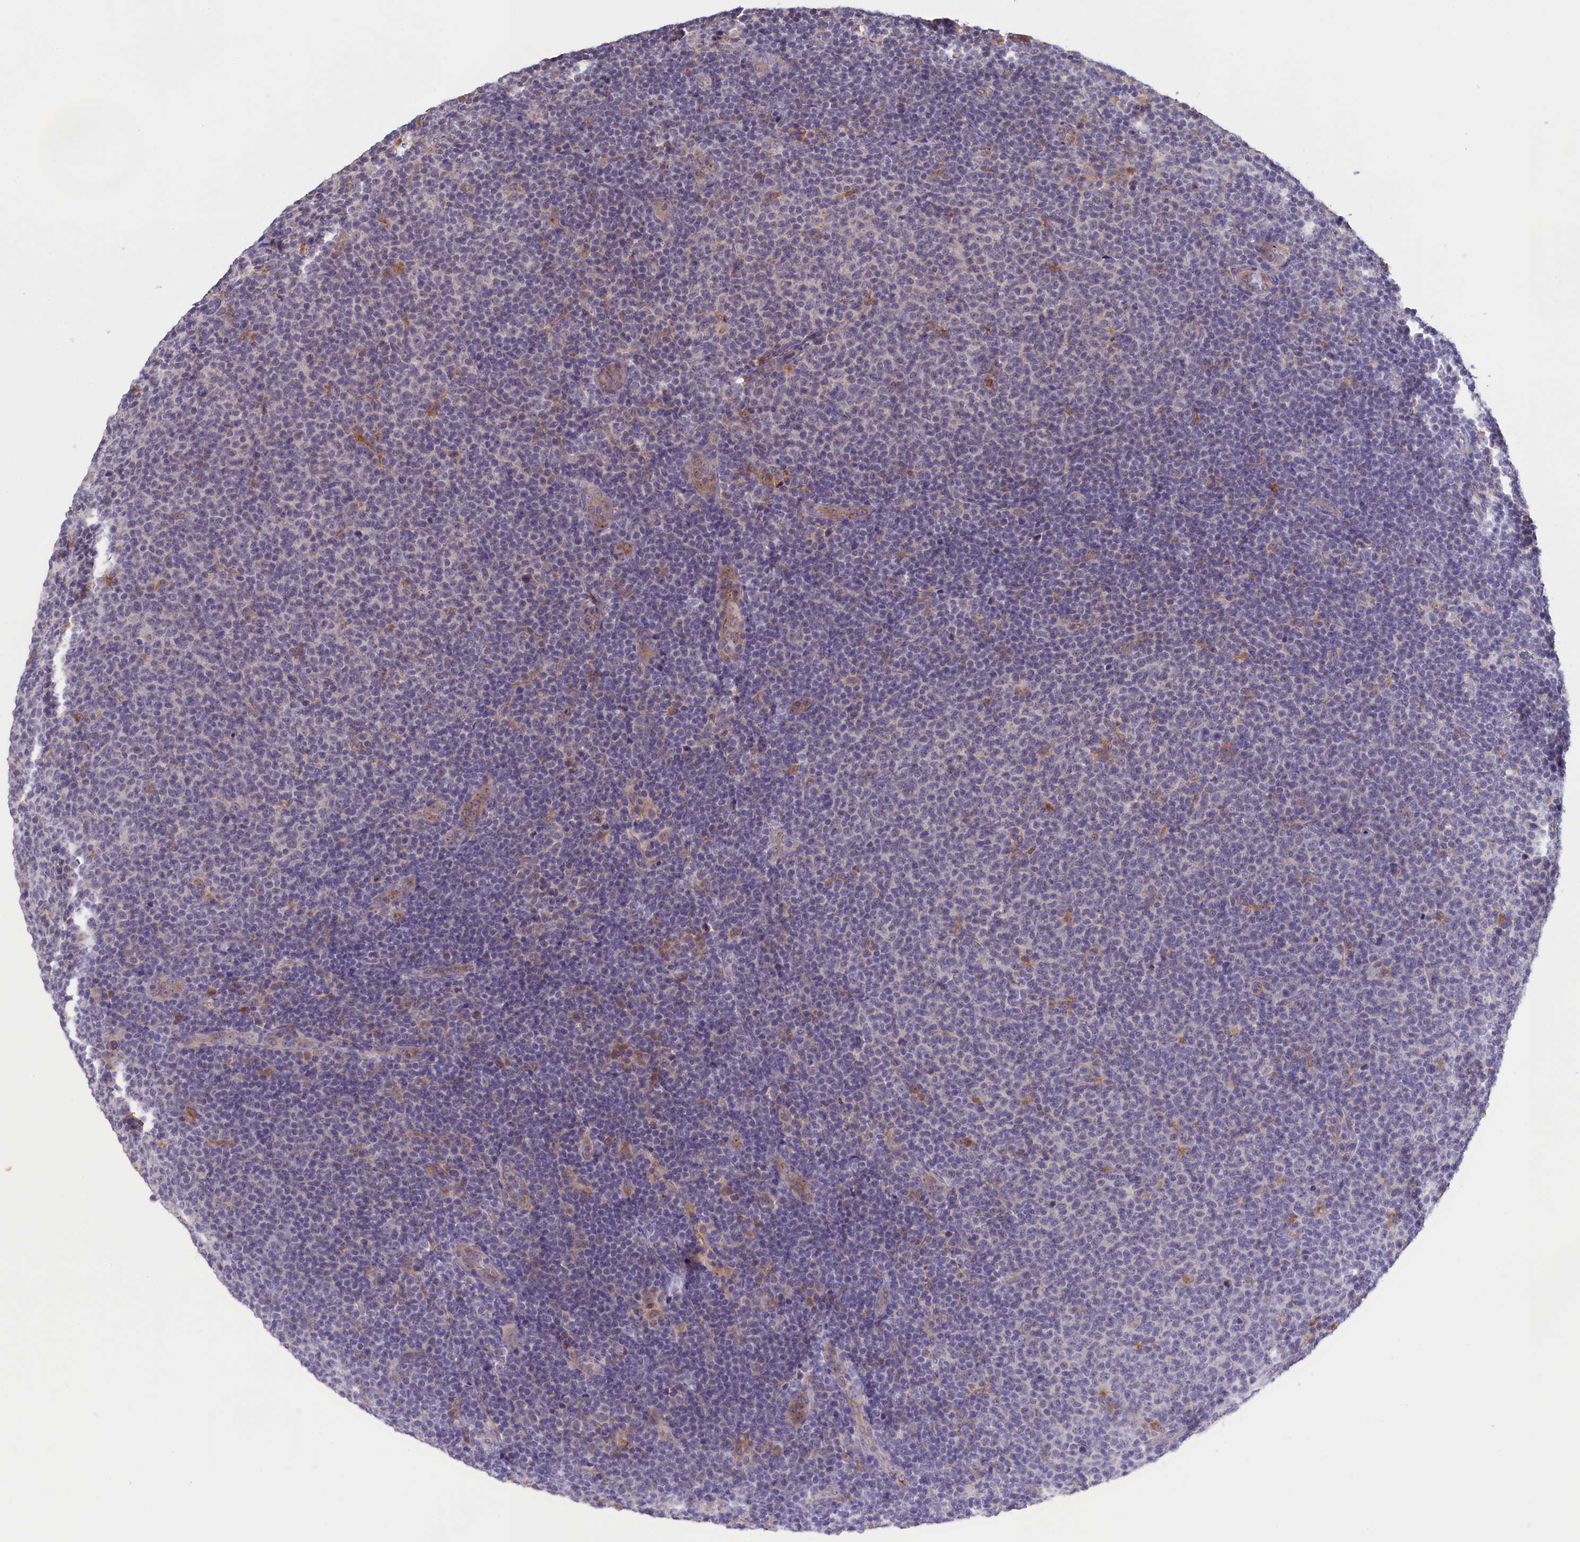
{"staining": {"intensity": "negative", "quantity": "none", "location": "none"}, "tissue": "lymphoma", "cell_type": "Tumor cells", "image_type": "cancer", "snomed": [{"axis": "morphology", "description": "Malignant lymphoma, non-Hodgkin's type, Low grade"}, {"axis": "topography", "description": "Lymph node"}], "caption": "Malignant lymphoma, non-Hodgkin's type (low-grade) was stained to show a protein in brown. There is no significant positivity in tumor cells. The staining was performed using DAB to visualize the protein expression in brown, while the nuclei were stained in blue with hematoxylin (Magnification: 20x).", "gene": "COL19A1", "patient": {"sex": "male", "age": 66}}